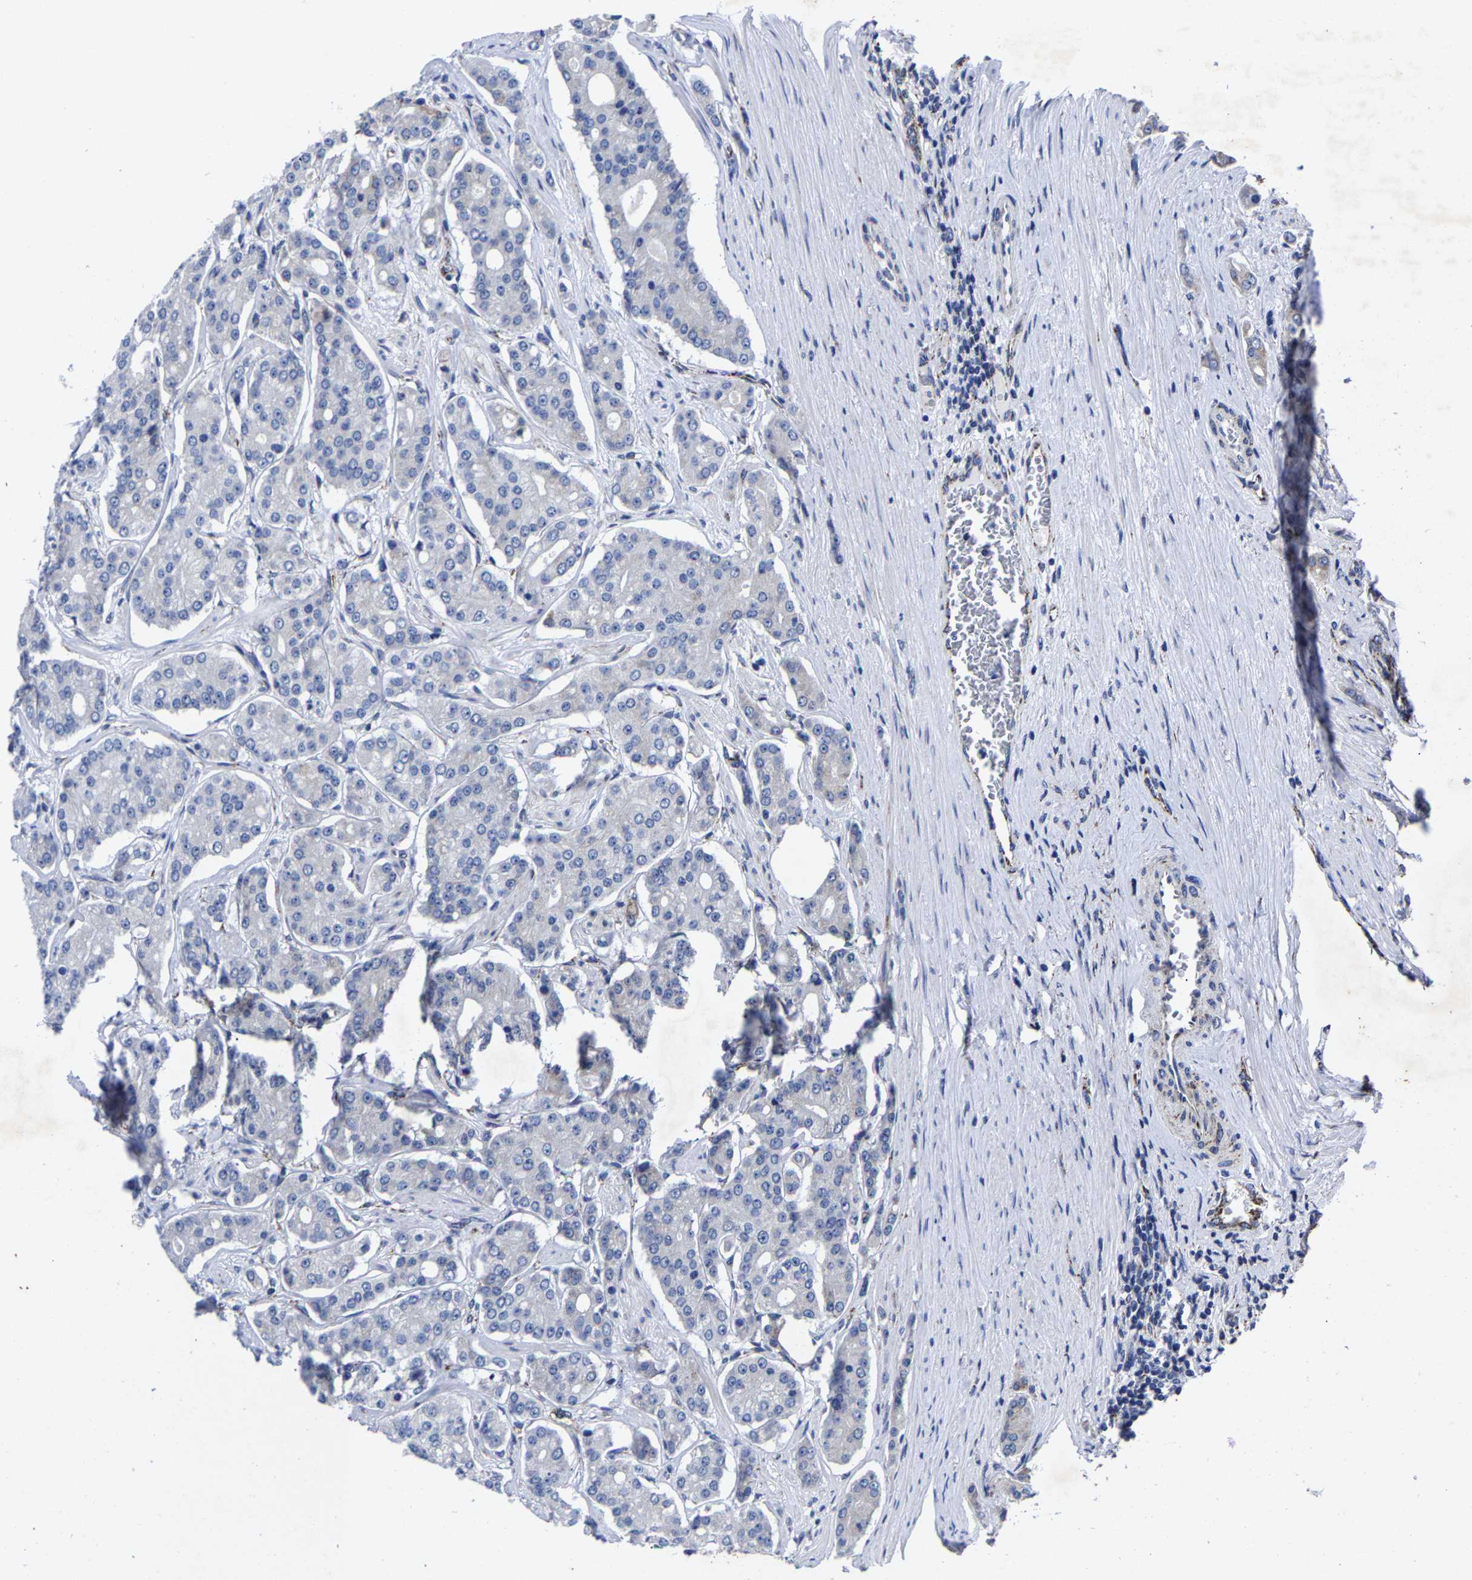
{"staining": {"intensity": "negative", "quantity": "none", "location": "none"}, "tissue": "prostate cancer", "cell_type": "Tumor cells", "image_type": "cancer", "snomed": [{"axis": "morphology", "description": "Adenocarcinoma, High grade"}, {"axis": "topography", "description": "Prostate"}], "caption": "This histopathology image is of prostate cancer stained with immunohistochemistry to label a protein in brown with the nuclei are counter-stained blue. There is no positivity in tumor cells.", "gene": "AASS", "patient": {"sex": "male", "age": 71}}